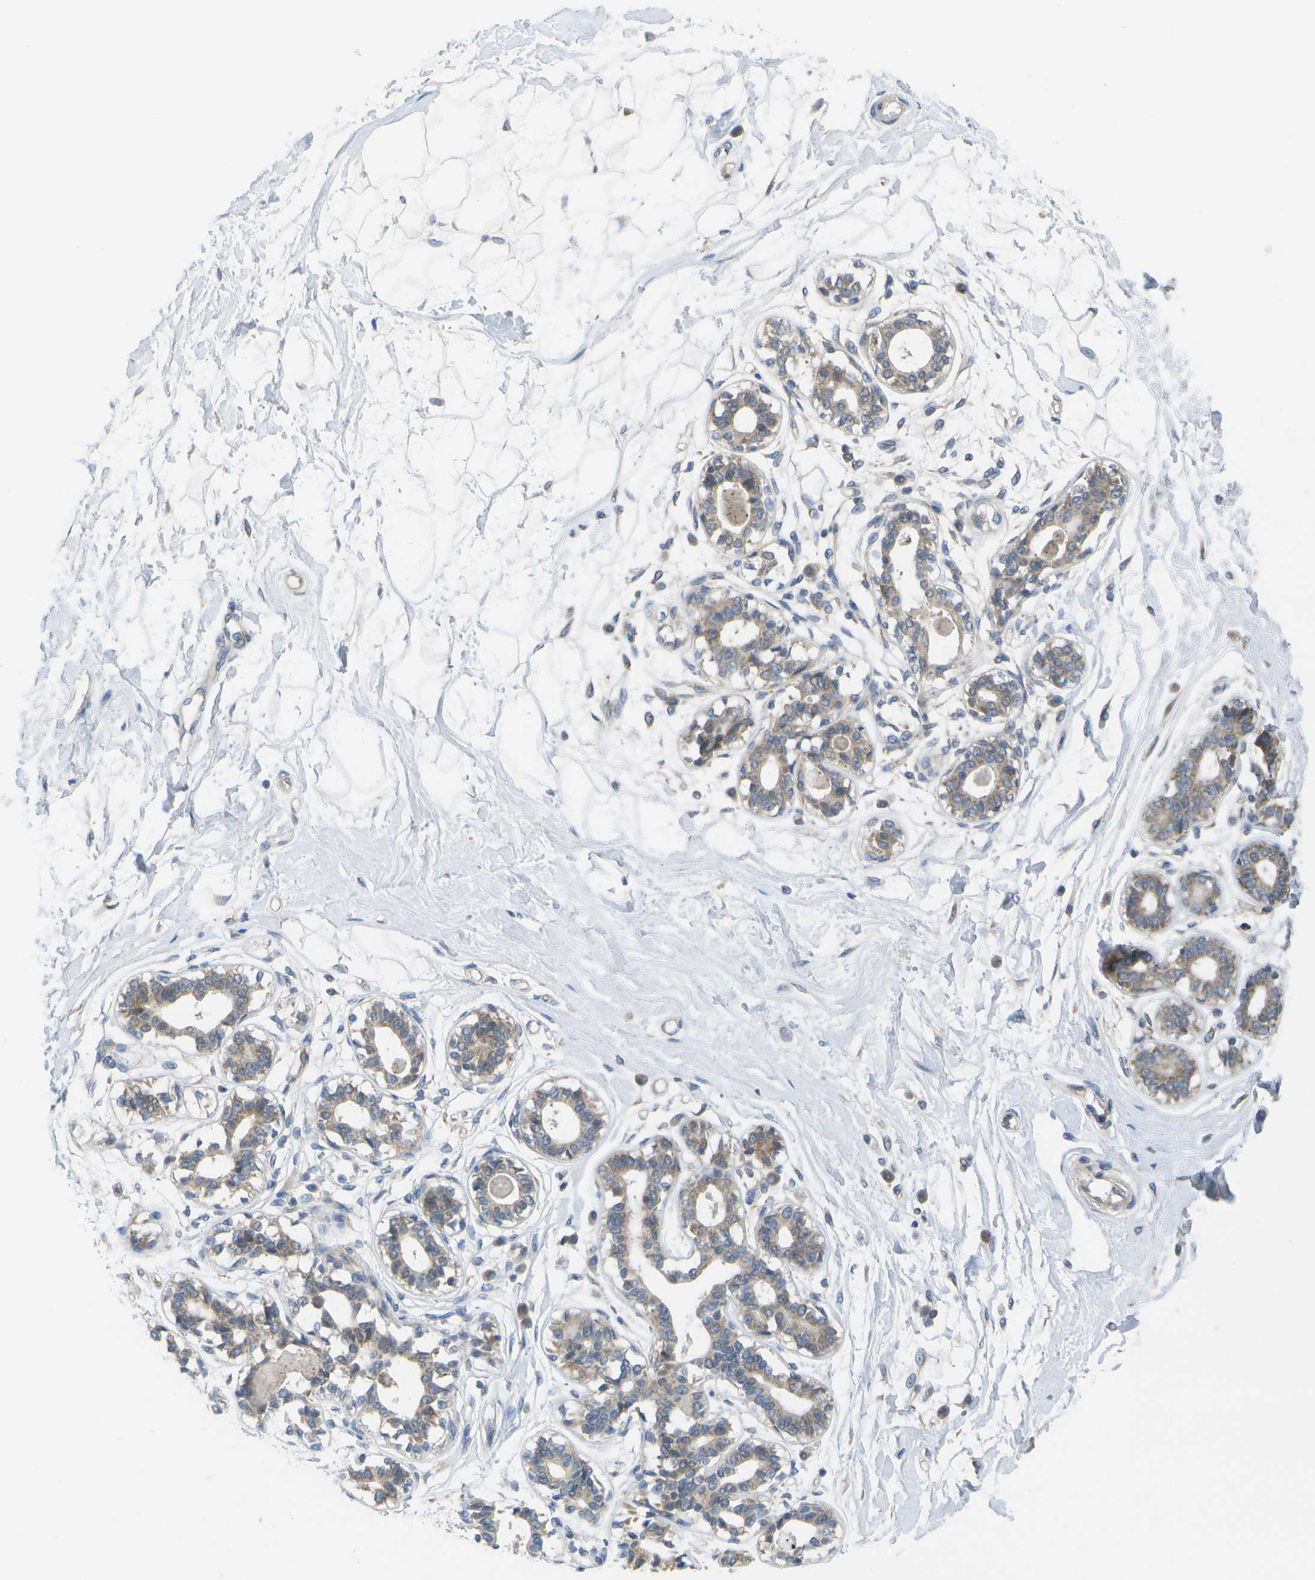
{"staining": {"intensity": "weak", "quantity": "<25%", "location": "cytoplasmic/membranous"}, "tissue": "breast", "cell_type": "Adipocytes", "image_type": "normal", "snomed": [{"axis": "morphology", "description": "Normal tissue, NOS"}, {"axis": "topography", "description": "Breast"}], "caption": "A high-resolution histopathology image shows immunohistochemistry (IHC) staining of benign breast, which displays no significant expression in adipocytes.", "gene": "DPM3", "patient": {"sex": "female", "age": 45}}